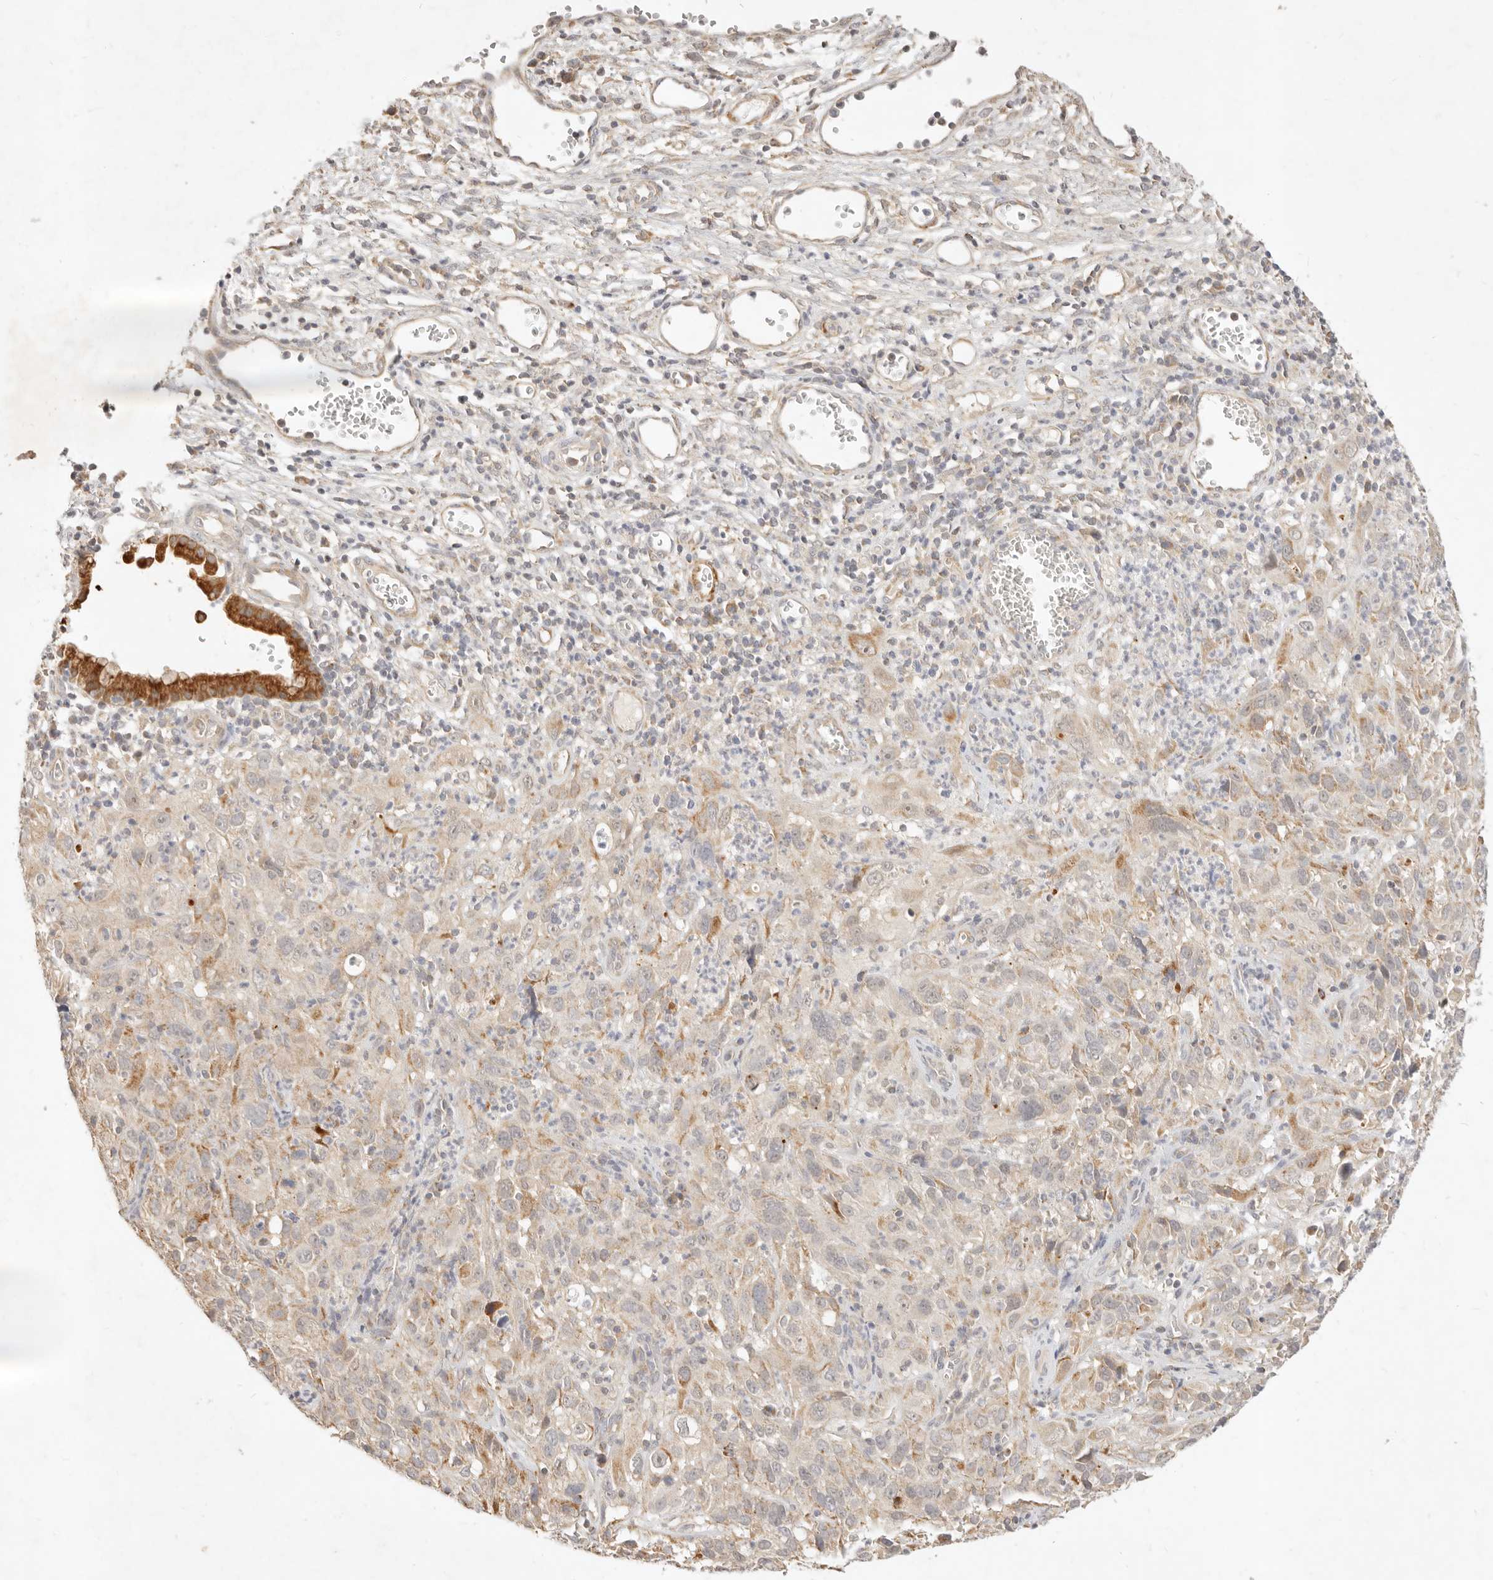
{"staining": {"intensity": "moderate", "quantity": "<25%", "location": "cytoplasmic/membranous"}, "tissue": "cervical cancer", "cell_type": "Tumor cells", "image_type": "cancer", "snomed": [{"axis": "morphology", "description": "Squamous cell carcinoma, NOS"}, {"axis": "topography", "description": "Cervix"}], "caption": "High-magnification brightfield microscopy of cervical cancer (squamous cell carcinoma) stained with DAB (brown) and counterstained with hematoxylin (blue). tumor cells exhibit moderate cytoplasmic/membranous positivity is identified in approximately<25% of cells.", "gene": "RUBCNL", "patient": {"sex": "female", "age": 32}}